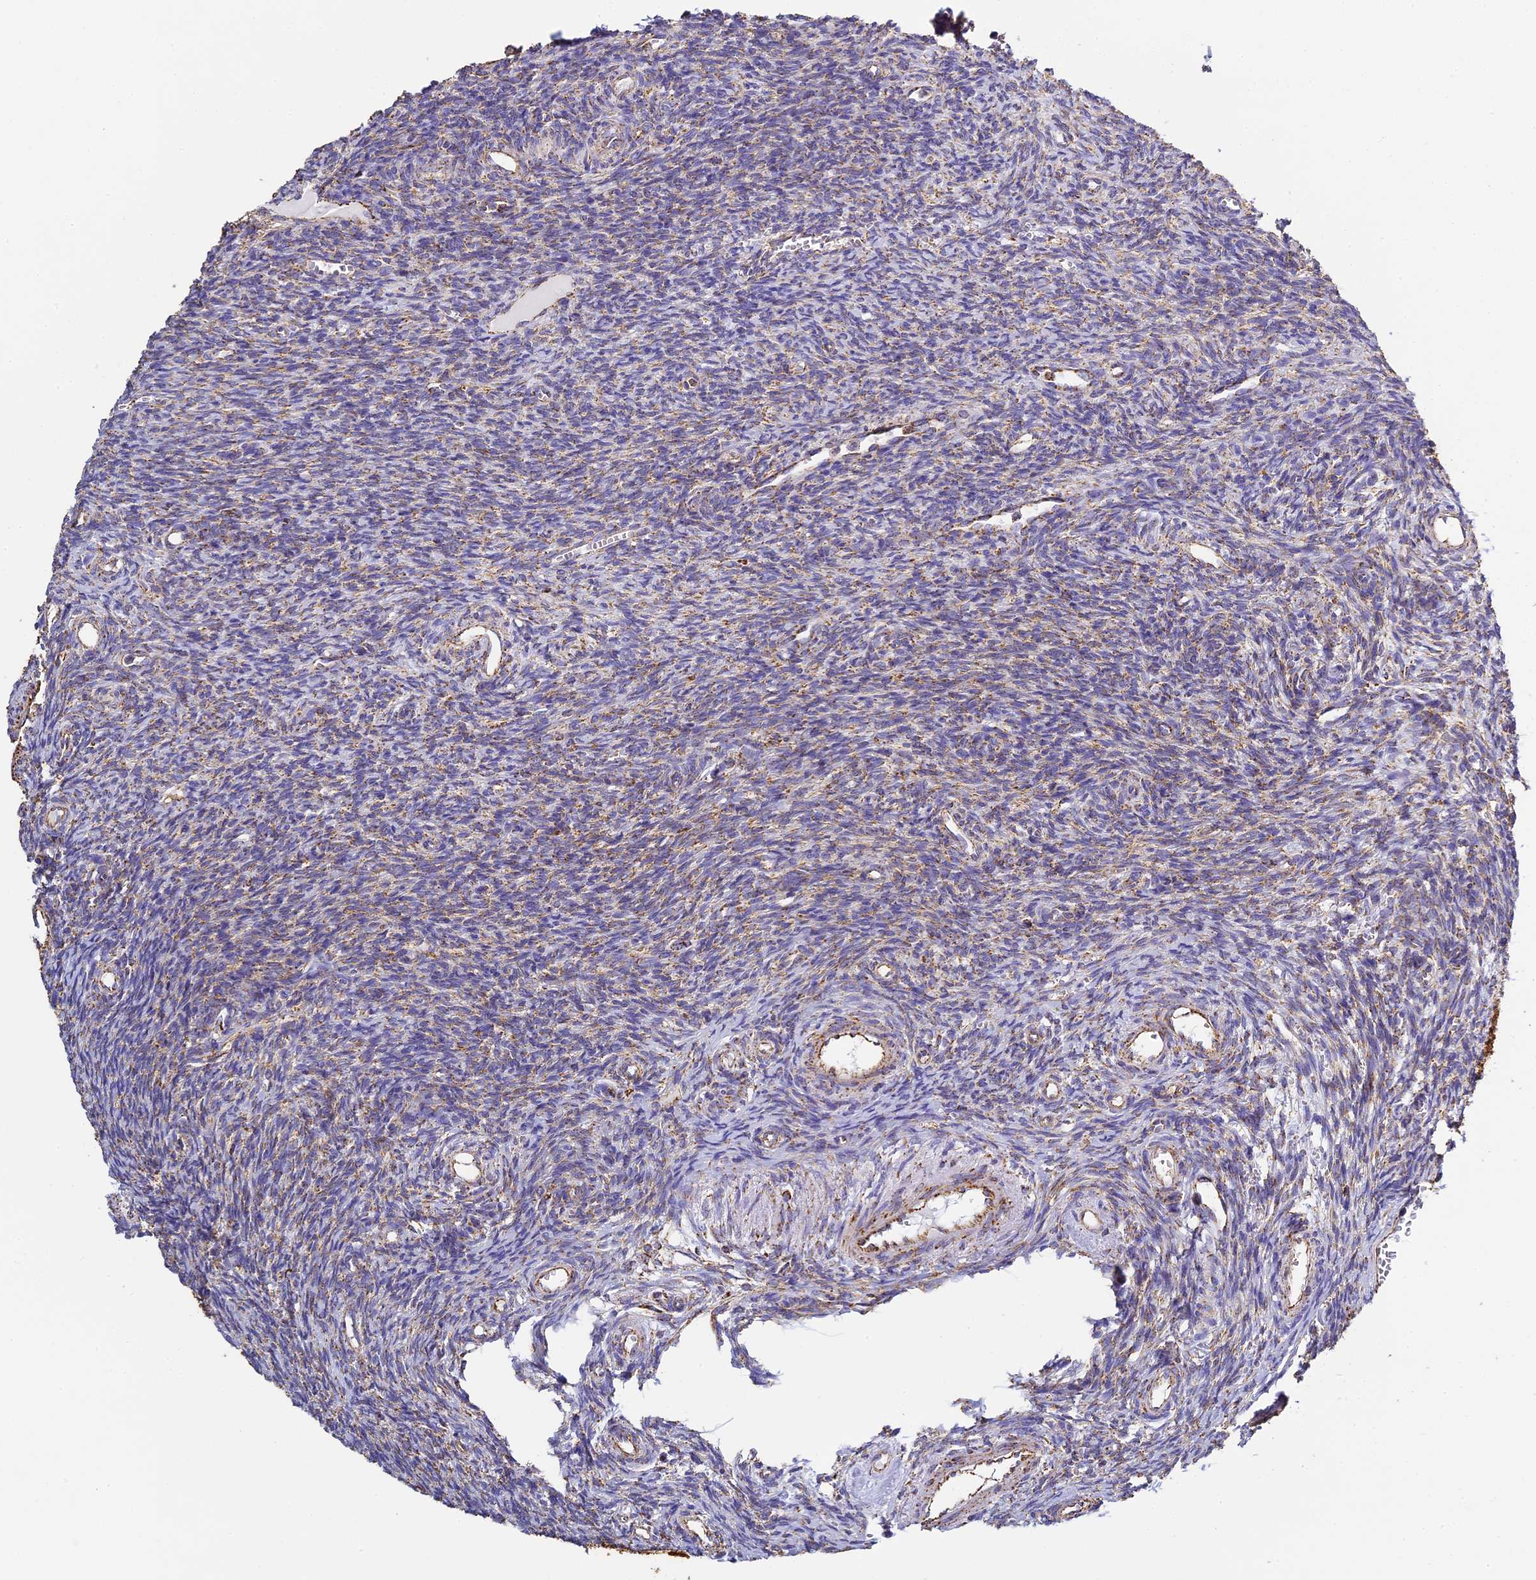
{"staining": {"intensity": "weak", "quantity": ">75%", "location": "cytoplasmic/membranous"}, "tissue": "ovary", "cell_type": "Ovarian stroma cells", "image_type": "normal", "snomed": [{"axis": "morphology", "description": "Normal tissue, NOS"}, {"axis": "topography", "description": "Ovary"}], "caption": "A micrograph of ovary stained for a protein demonstrates weak cytoplasmic/membranous brown staining in ovarian stroma cells.", "gene": "STK17A", "patient": {"sex": "female", "age": 39}}